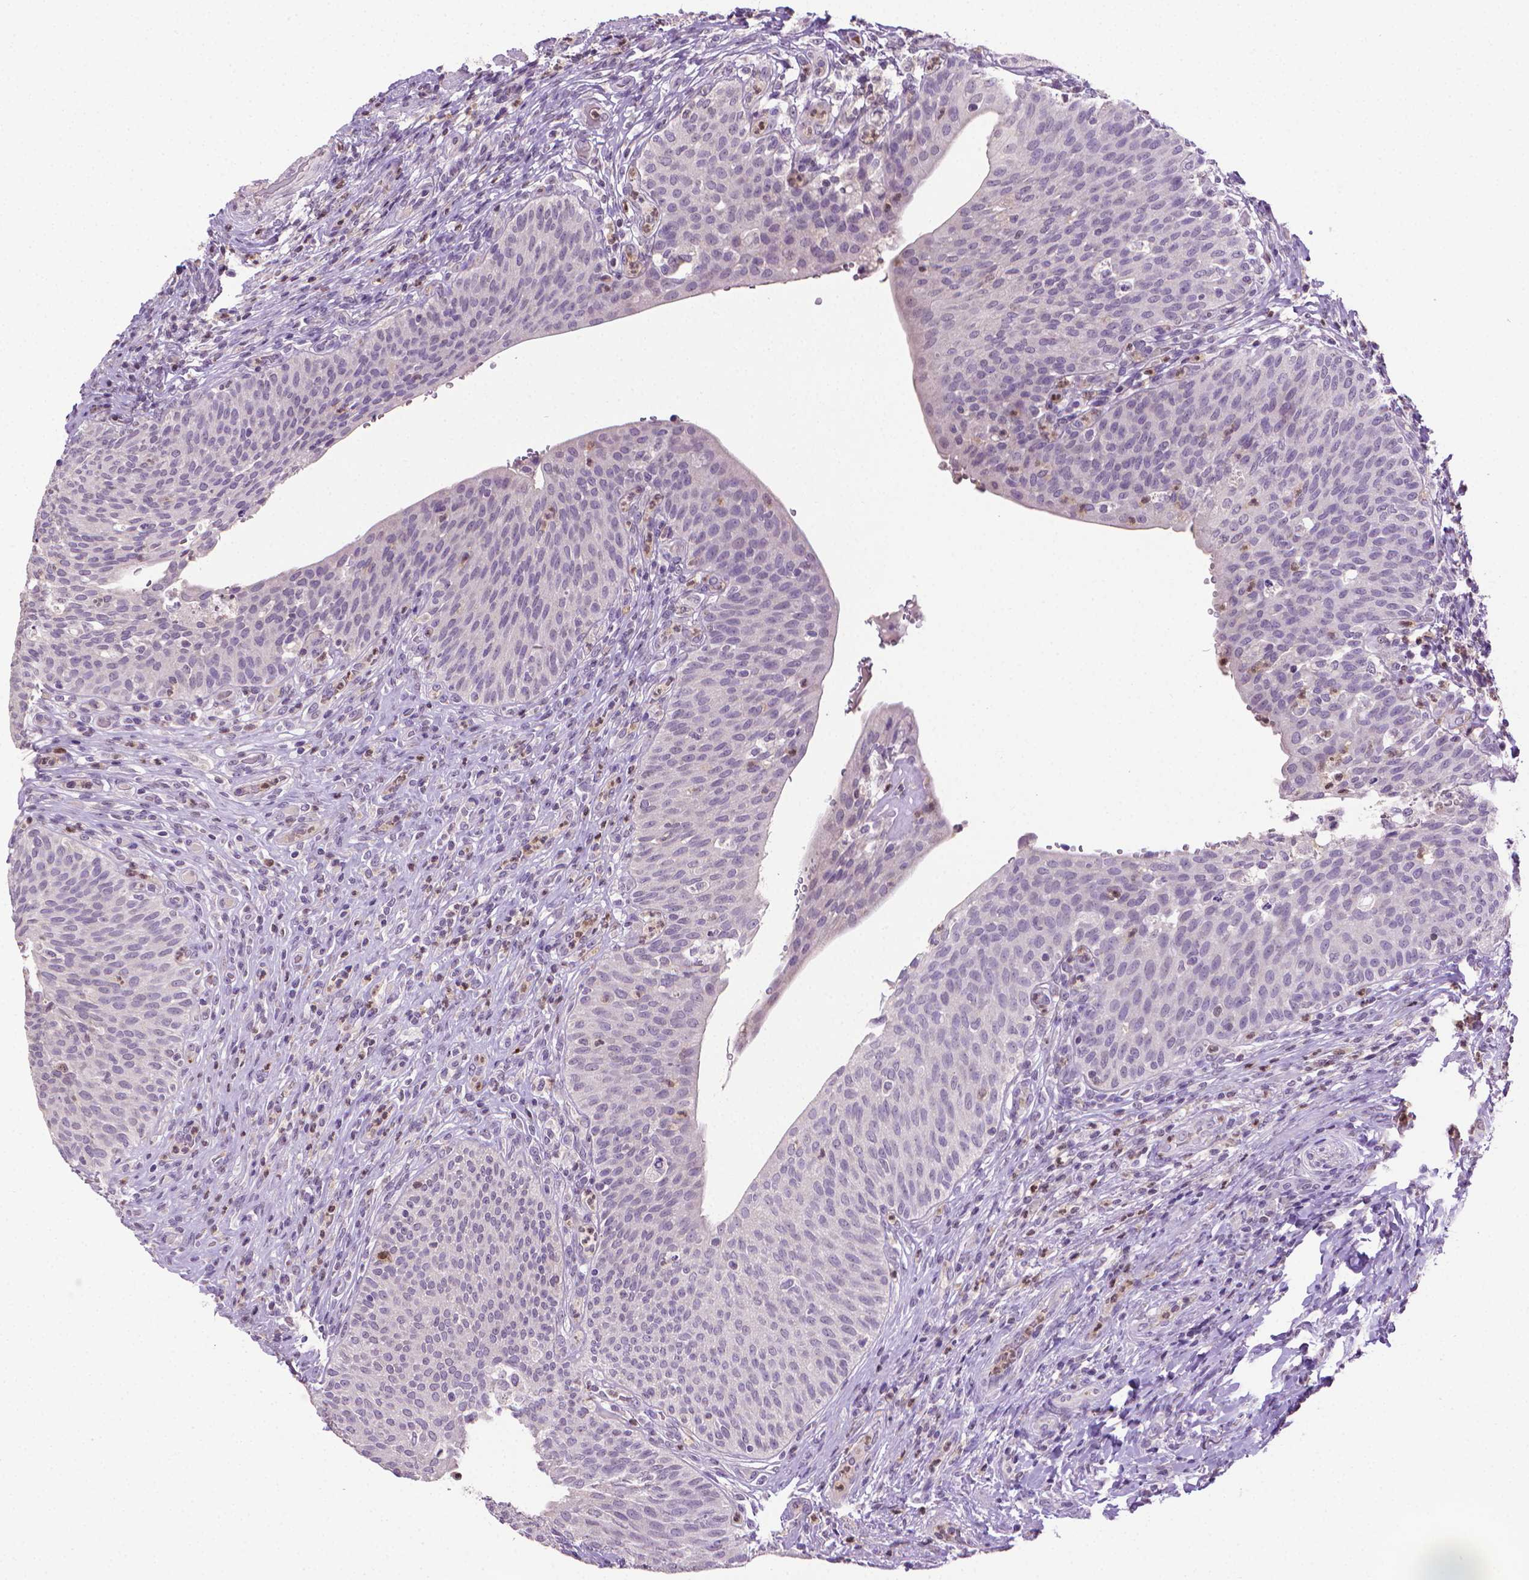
{"staining": {"intensity": "negative", "quantity": "none", "location": "none"}, "tissue": "urinary bladder", "cell_type": "Urothelial cells", "image_type": "normal", "snomed": [{"axis": "morphology", "description": "Normal tissue, NOS"}, {"axis": "topography", "description": "Urinary bladder"}, {"axis": "topography", "description": "Peripheral nerve tissue"}], "caption": "Immunohistochemical staining of normal human urinary bladder exhibits no significant staining in urothelial cells.", "gene": "CDKN2D", "patient": {"sex": "male", "age": 66}}